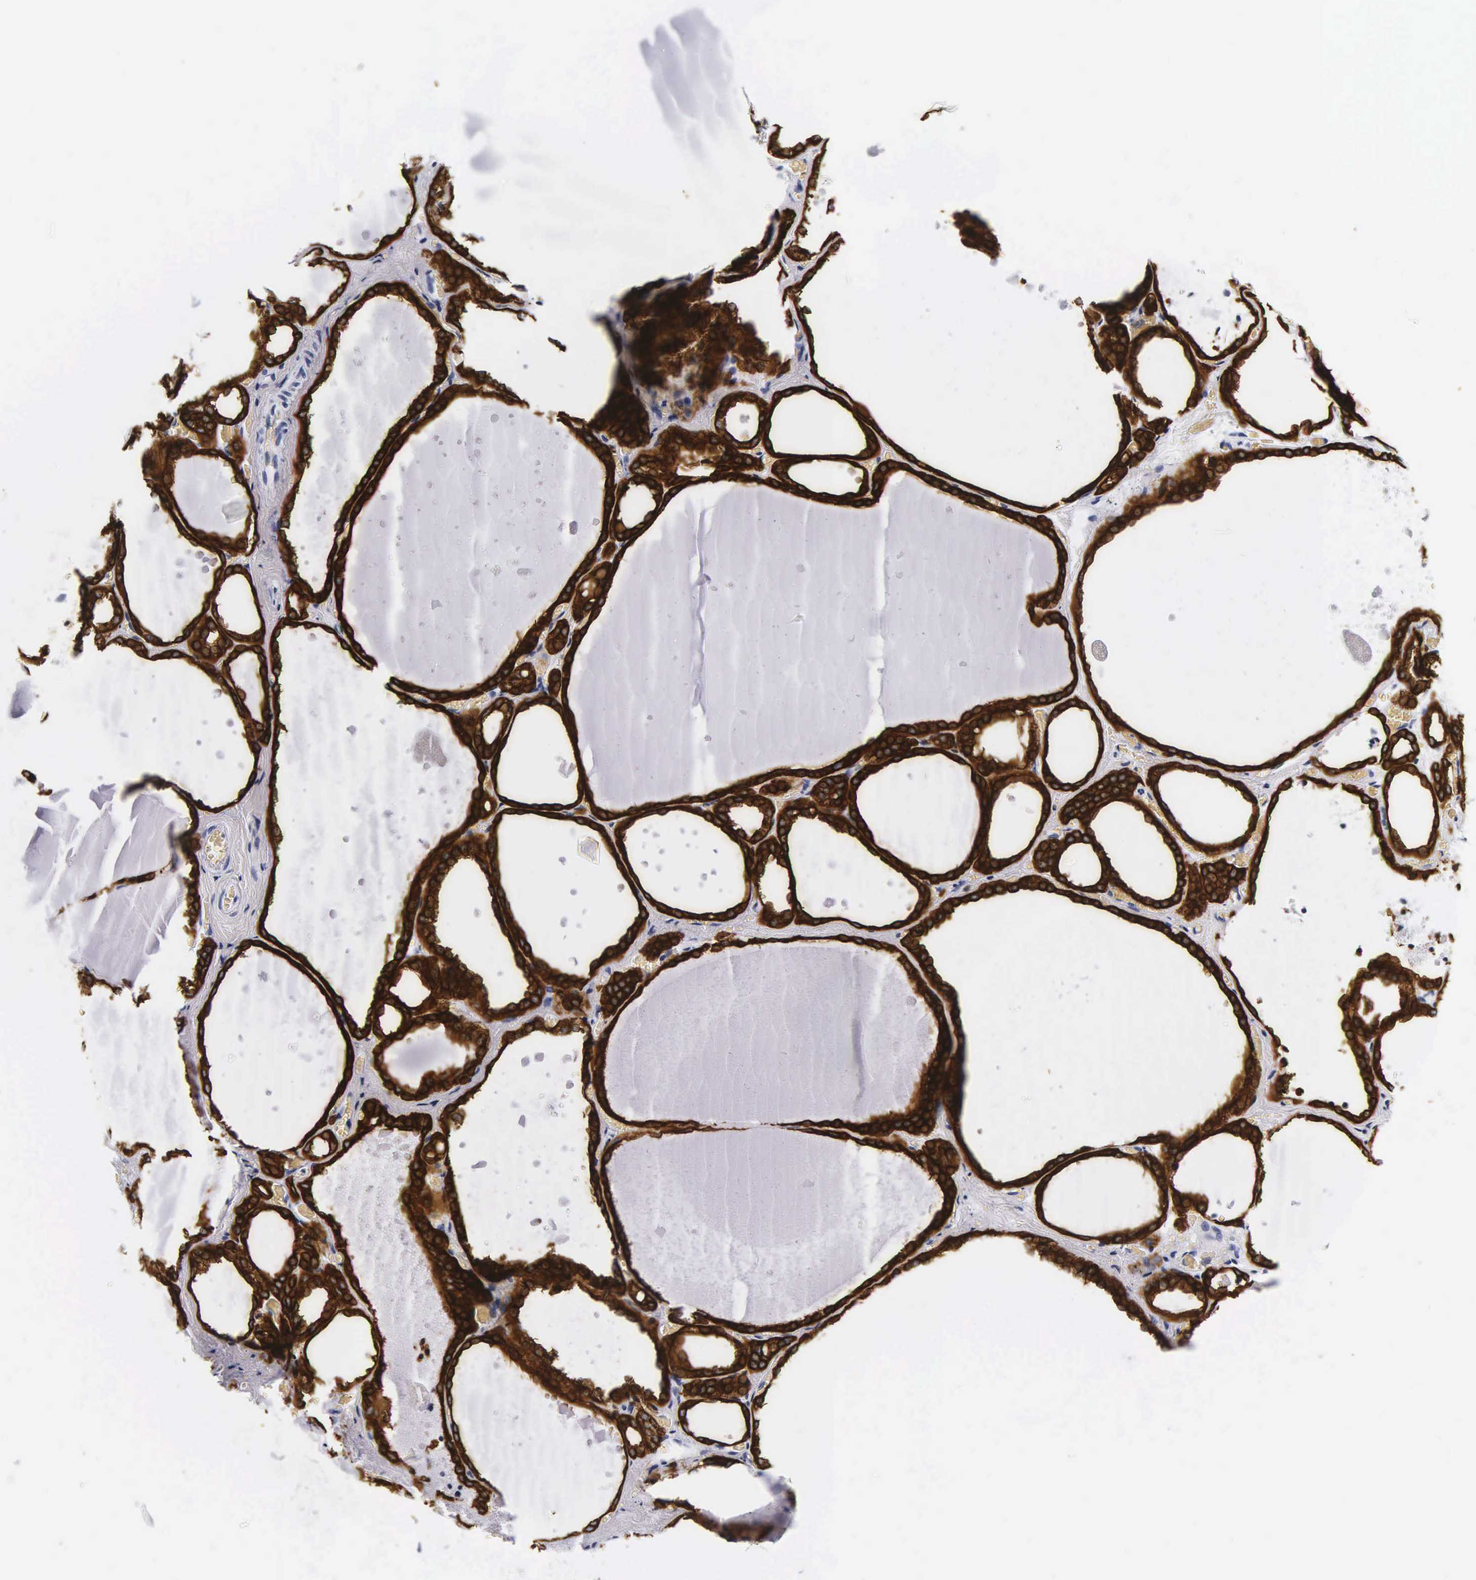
{"staining": {"intensity": "strong", "quantity": ">75%", "location": "cytoplasmic/membranous"}, "tissue": "thyroid gland", "cell_type": "Glandular cells", "image_type": "normal", "snomed": [{"axis": "morphology", "description": "Normal tissue, NOS"}, {"axis": "topography", "description": "Thyroid gland"}], "caption": "The histopathology image exhibits staining of unremarkable thyroid gland, revealing strong cytoplasmic/membranous protein positivity (brown color) within glandular cells.", "gene": "KRT18", "patient": {"sex": "male", "age": 76}}